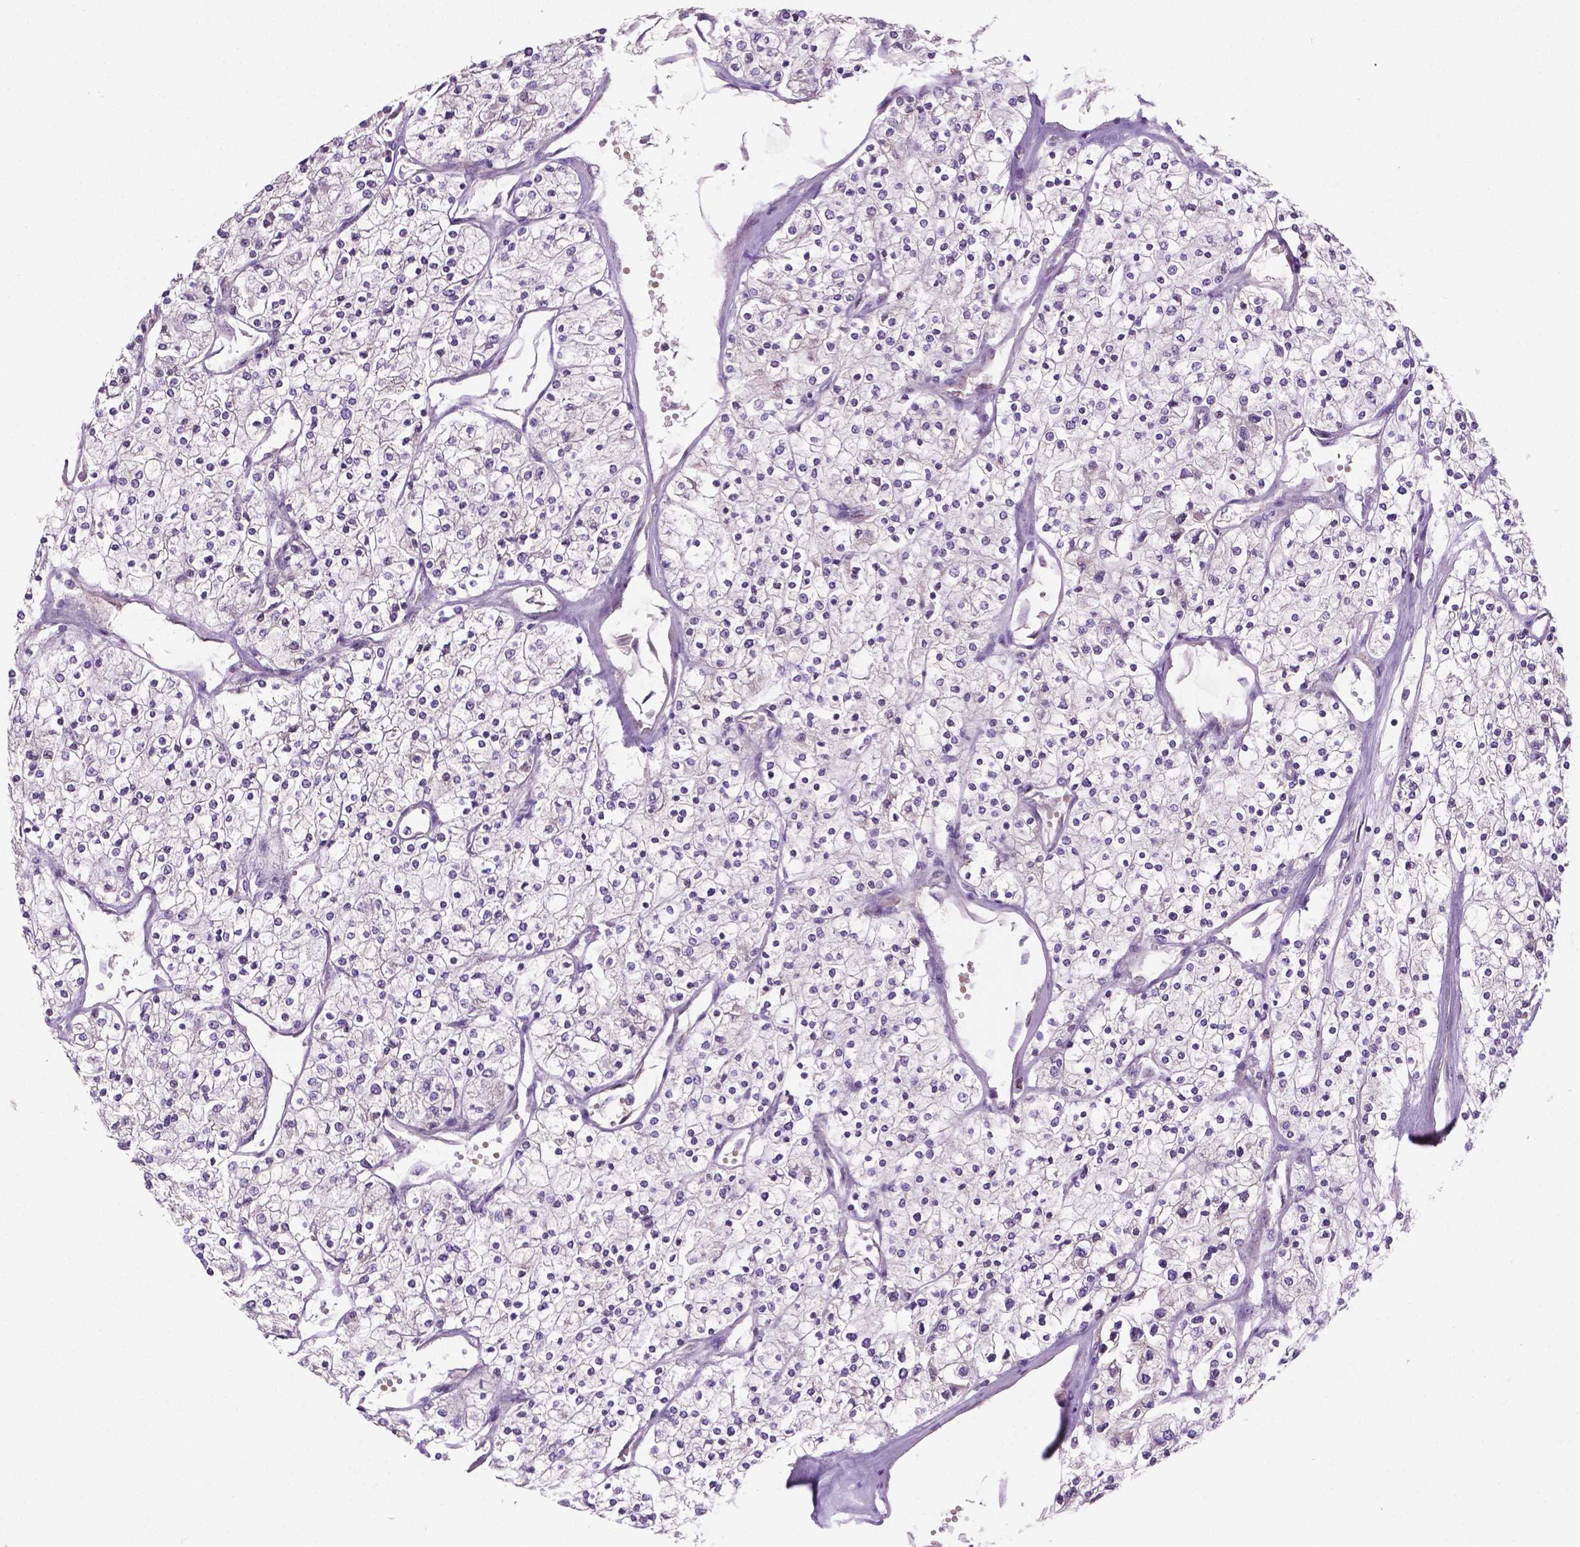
{"staining": {"intensity": "negative", "quantity": "none", "location": "none"}, "tissue": "renal cancer", "cell_type": "Tumor cells", "image_type": "cancer", "snomed": [{"axis": "morphology", "description": "Adenocarcinoma, NOS"}, {"axis": "topography", "description": "Kidney"}], "caption": "Renal cancer stained for a protein using immunohistochemistry reveals no positivity tumor cells.", "gene": "FBLN1", "patient": {"sex": "male", "age": 80}}